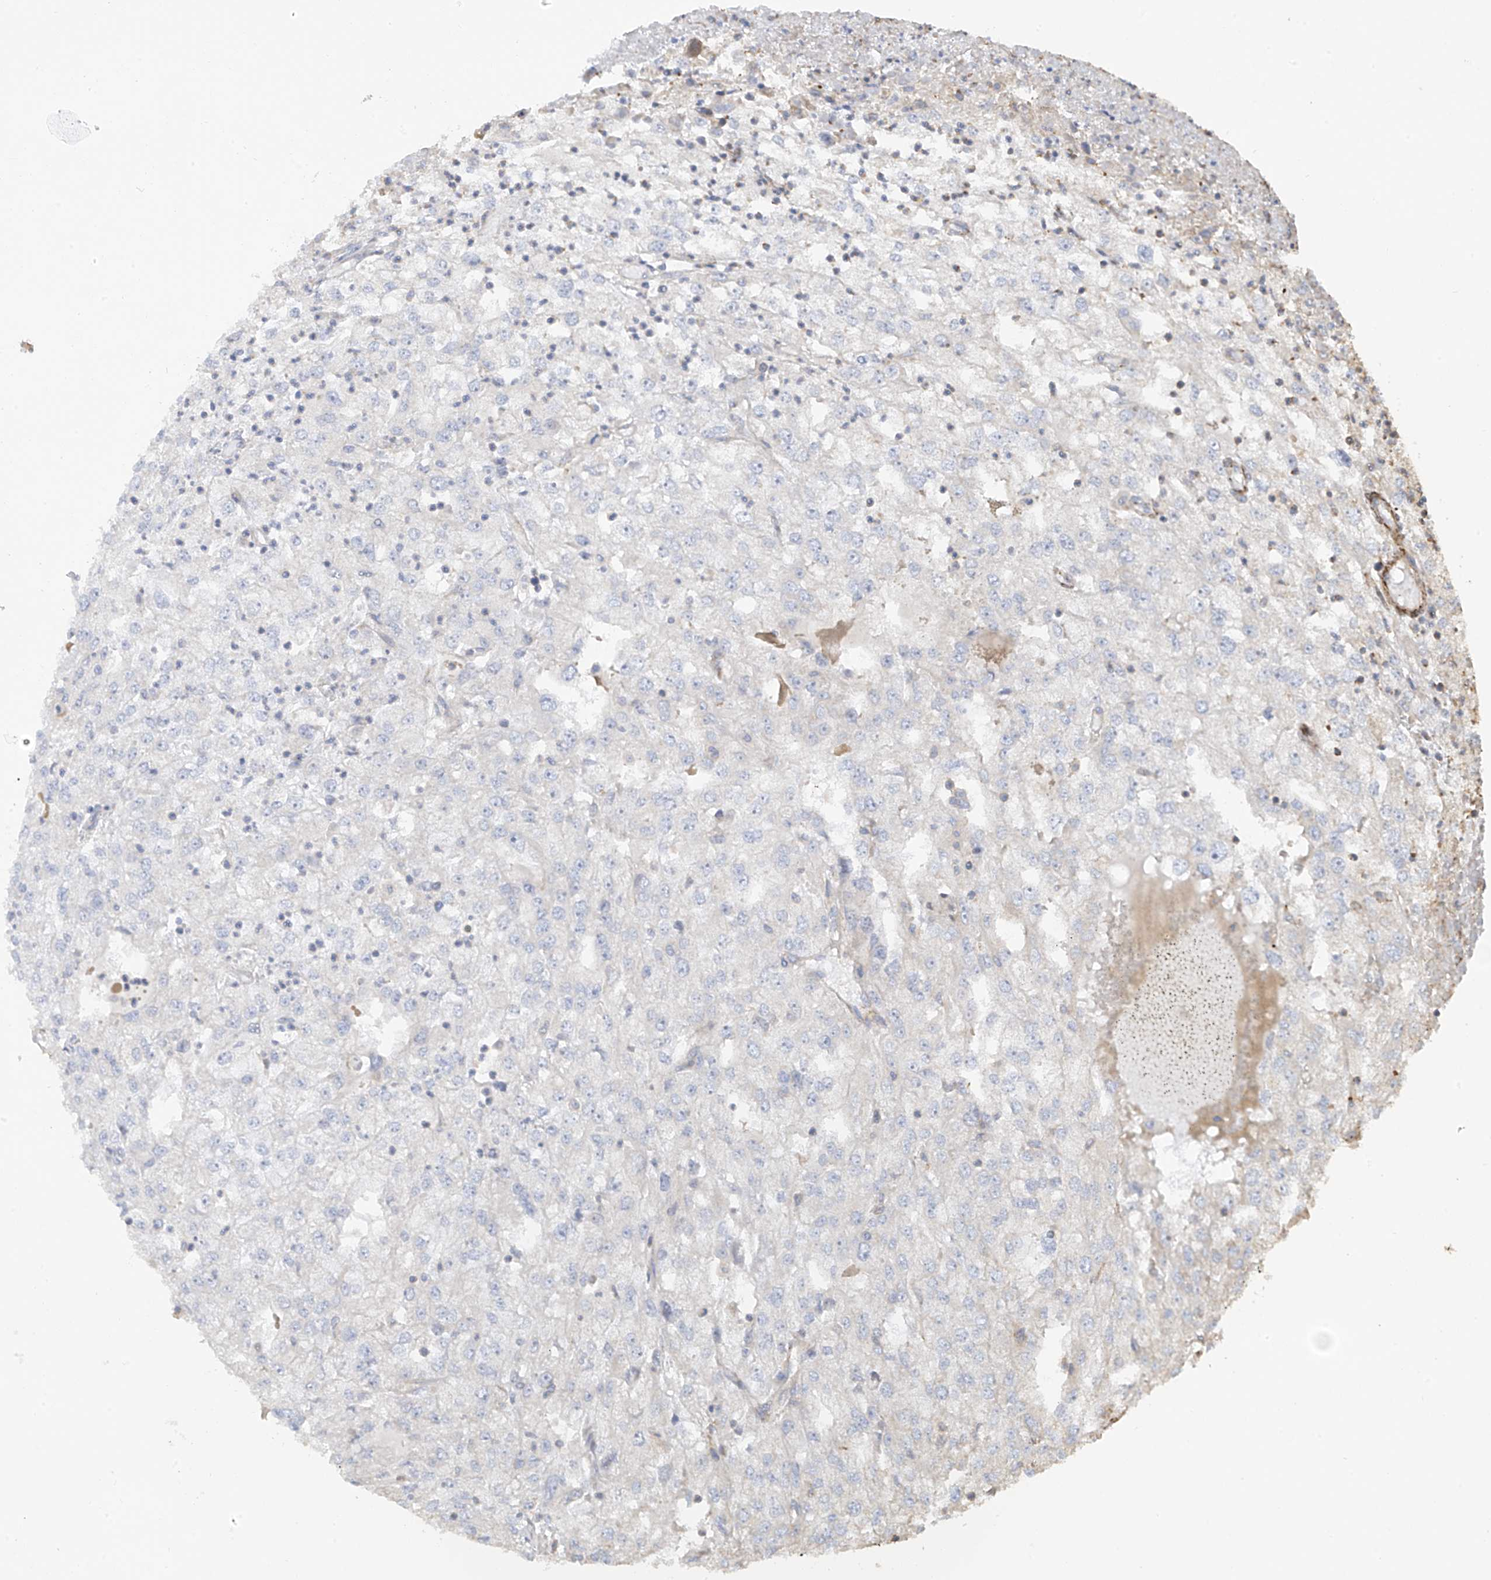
{"staining": {"intensity": "negative", "quantity": "none", "location": "none"}, "tissue": "renal cancer", "cell_type": "Tumor cells", "image_type": "cancer", "snomed": [{"axis": "morphology", "description": "Adenocarcinoma, NOS"}, {"axis": "topography", "description": "Kidney"}], "caption": "Renal cancer (adenocarcinoma) was stained to show a protein in brown. There is no significant expression in tumor cells. (DAB (3,3'-diaminobenzidine) immunohistochemistry visualized using brightfield microscopy, high magnification).", "gene": "SLC43A3", "patient": {"sex": "female", "age": 54}}